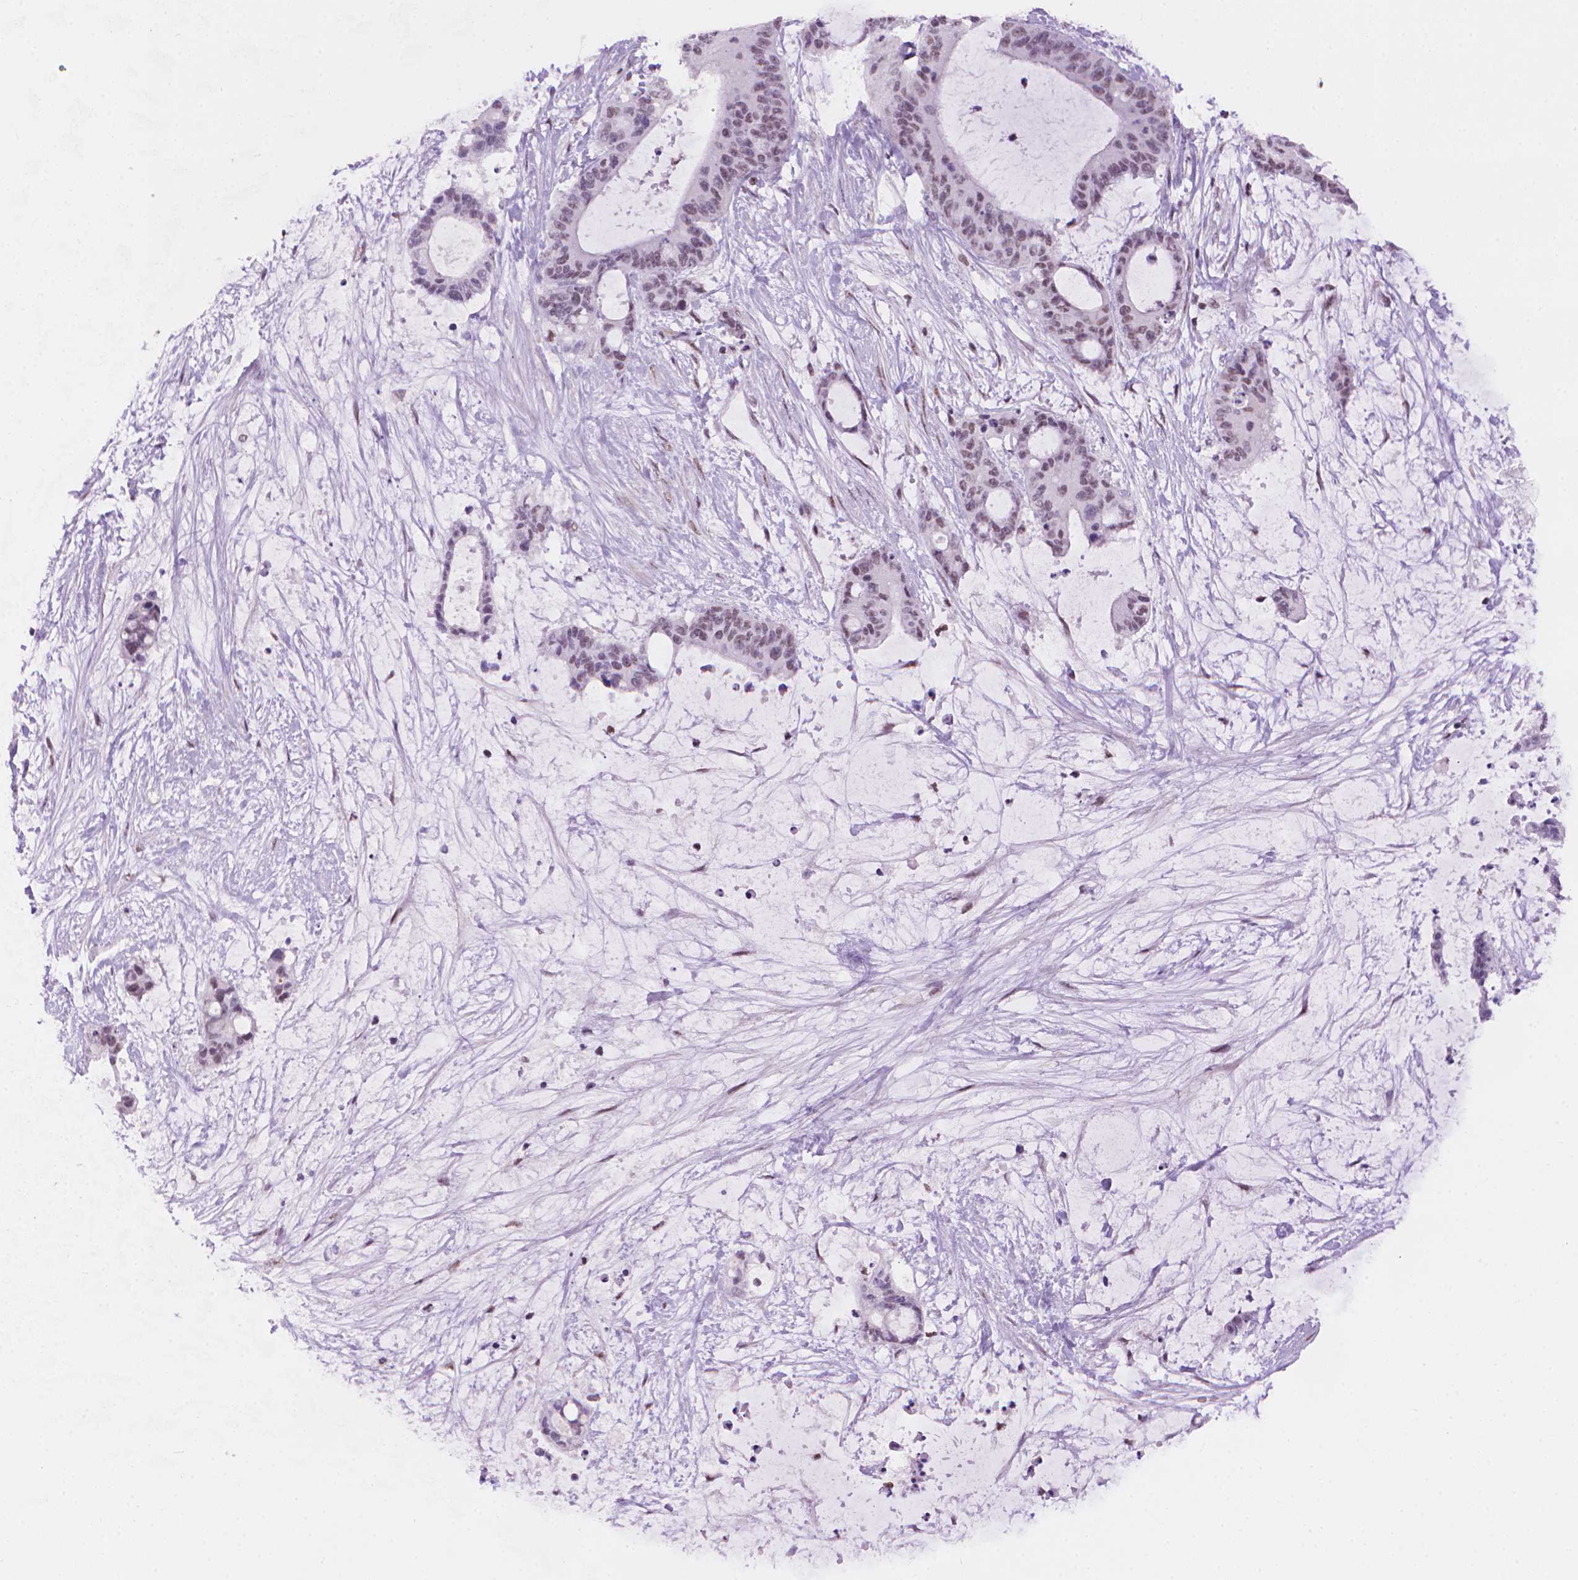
{"staining": {"intensity": "weak", "quantity": ">75%", "location": "nuclear"}, "tissue": "liver cancer", "cell_type": "Tumor cells", "image_type": "cancer", "snomed": [{"axis": "morphology", "description": "Normal tissue, NOS"}, {"axis": "morphology", "description": "Cholangiocarcinoma"}, {"axis": "topography", "description": "Liver"}, {"axis": "topography", "description": "Peripheral nerve tissue"}], "caption": "Immunohistochemical staining of cholangiocarcinoma (liver) demonstrates low levels of weak nuclear staining in about >75% of tumor cells.", "gene": "UBN1", "patient": {"sex": "female", "age": 73}}